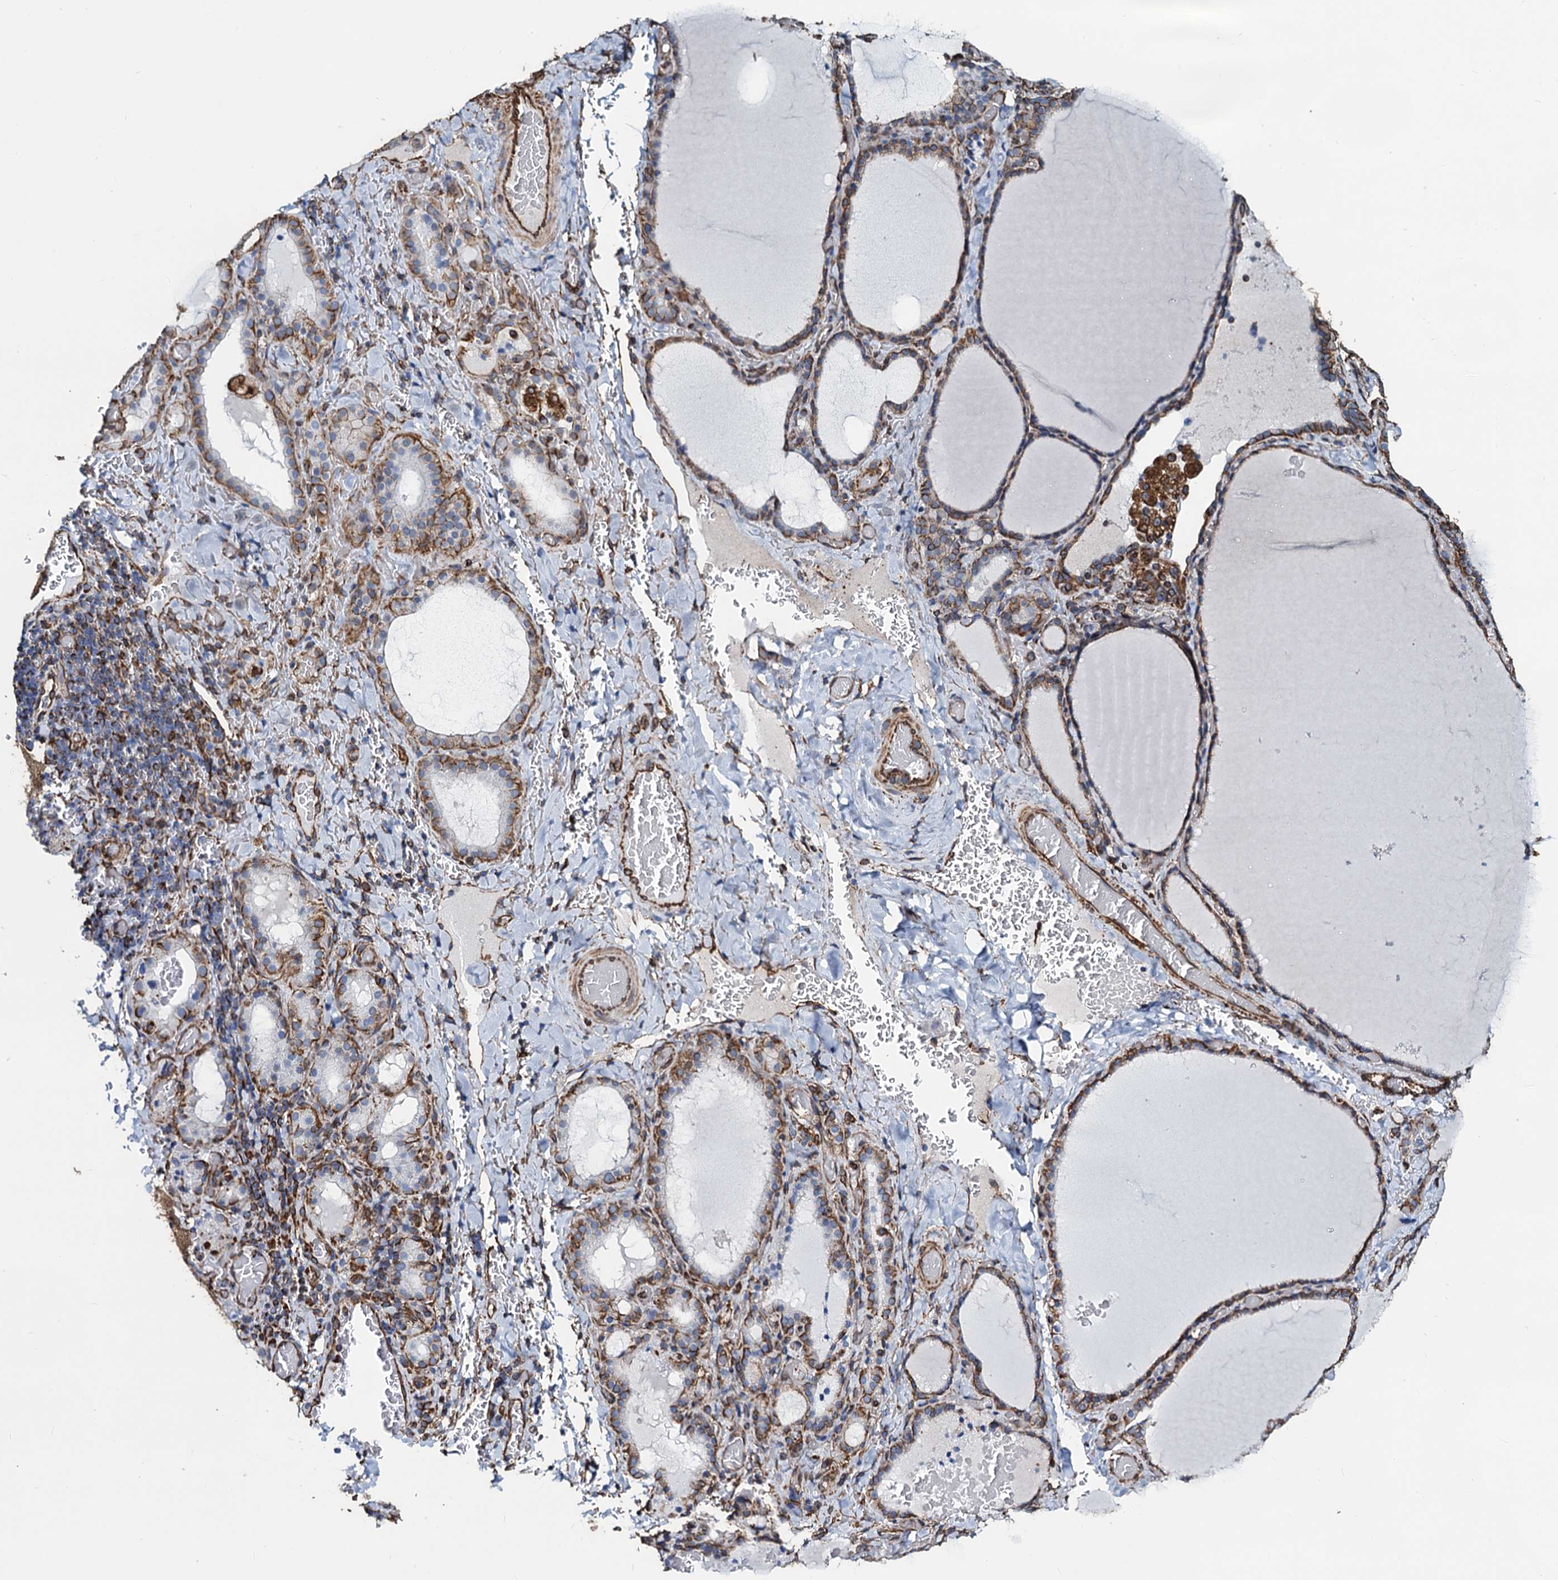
{"staining": {"intensity": "moderate", "quantity": "25%-75%", "location": "cytoplasmic/membranous"}, "tissue": "thyroid gland", "cell_type": "Glandular cells", "image_type": "normal", "snomed": [{"axis": "morphology", "description": "Normal tissue, NOS"}, {"axis": "topography", "description": "Thyroid gland"}], "caption": "Immunohistochemical staining of benign human thyroid gland demonstrates 25%-75% levels of moderate cytoplasmic/membranous protein staining in about 25%-75% of glandular cells.", "gene": "PGM2", "patient": {"sex": "female", "age": 39}}